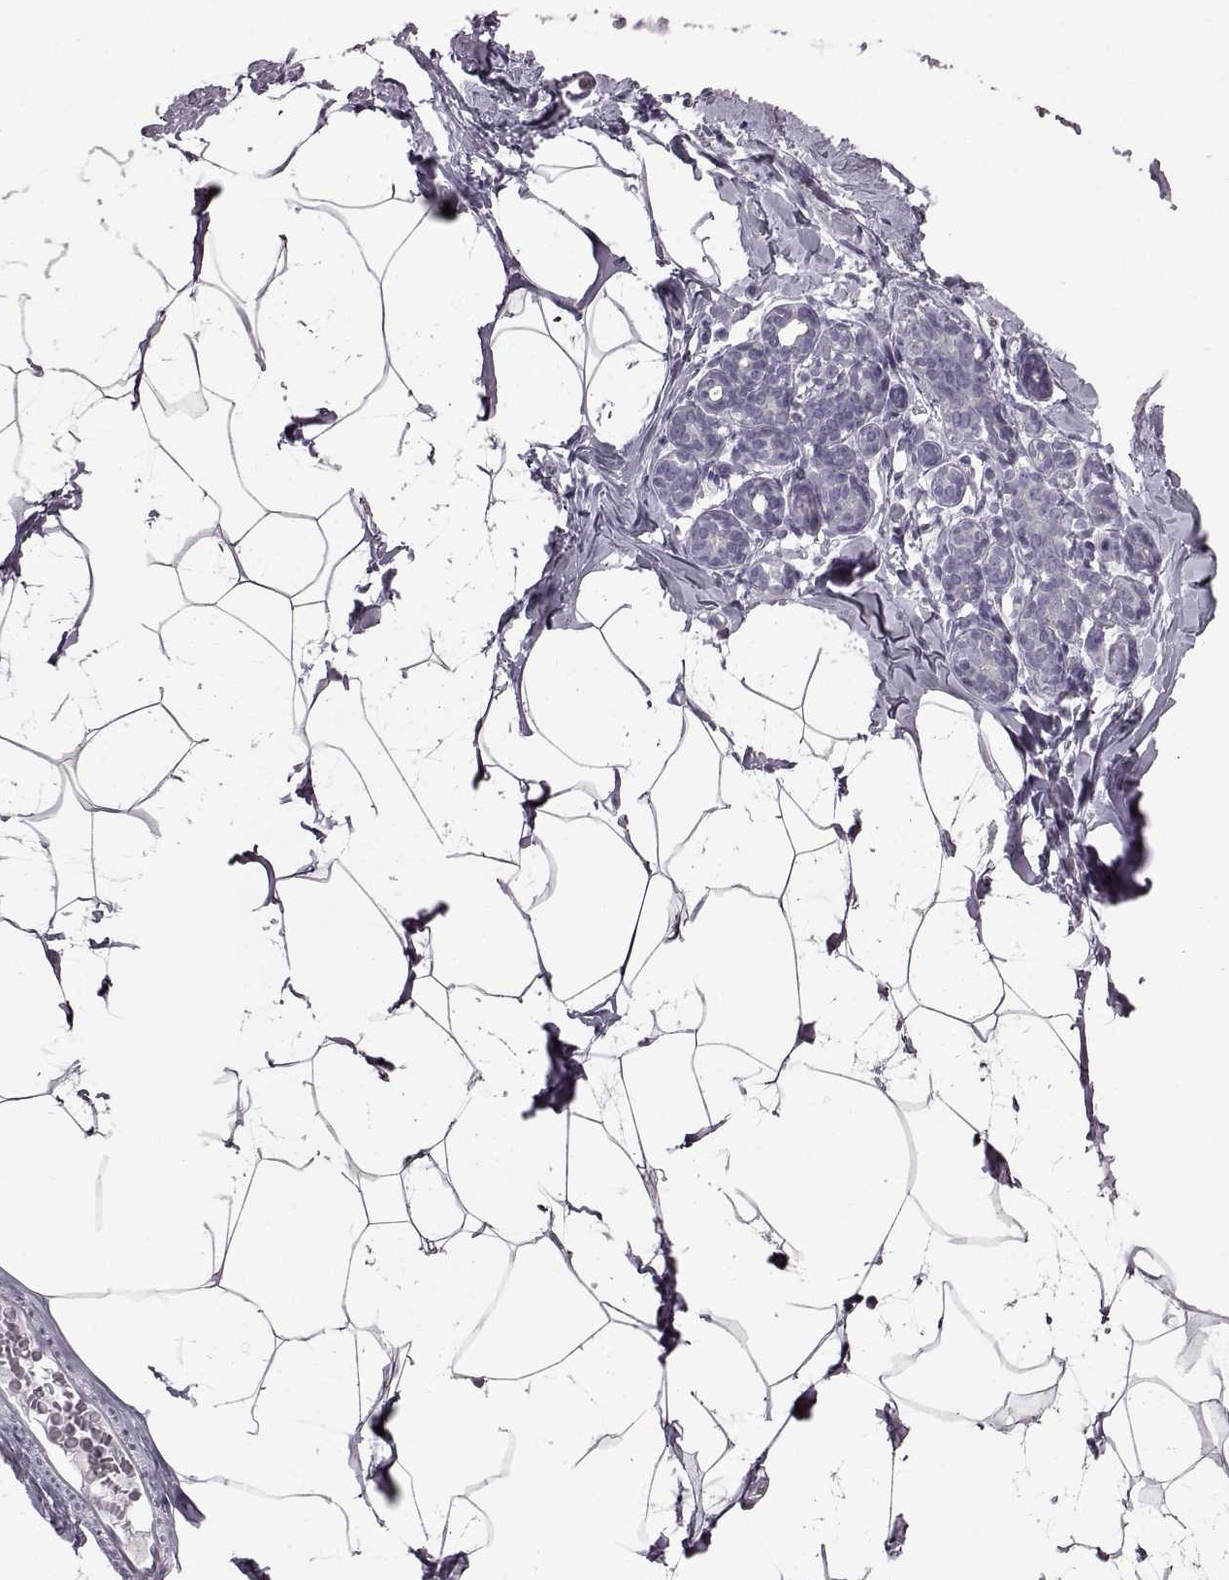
{"staining": {"intensity": "negative", "quantity": "none", "location": "none"}, "tissue": "breast", "cell_type": "Adipocytes", "image_type": "normal", "snomed": [{"axis": "morphology", "description": "Normal tissue, NOS"}, {"axis": "topography", "description": "Breast"}], "caption": "IHC of normal breast exhibits no positivity in adipocytes.", "gene": "SLC28A2", "patient": {"sex": "female", "age": 32}}